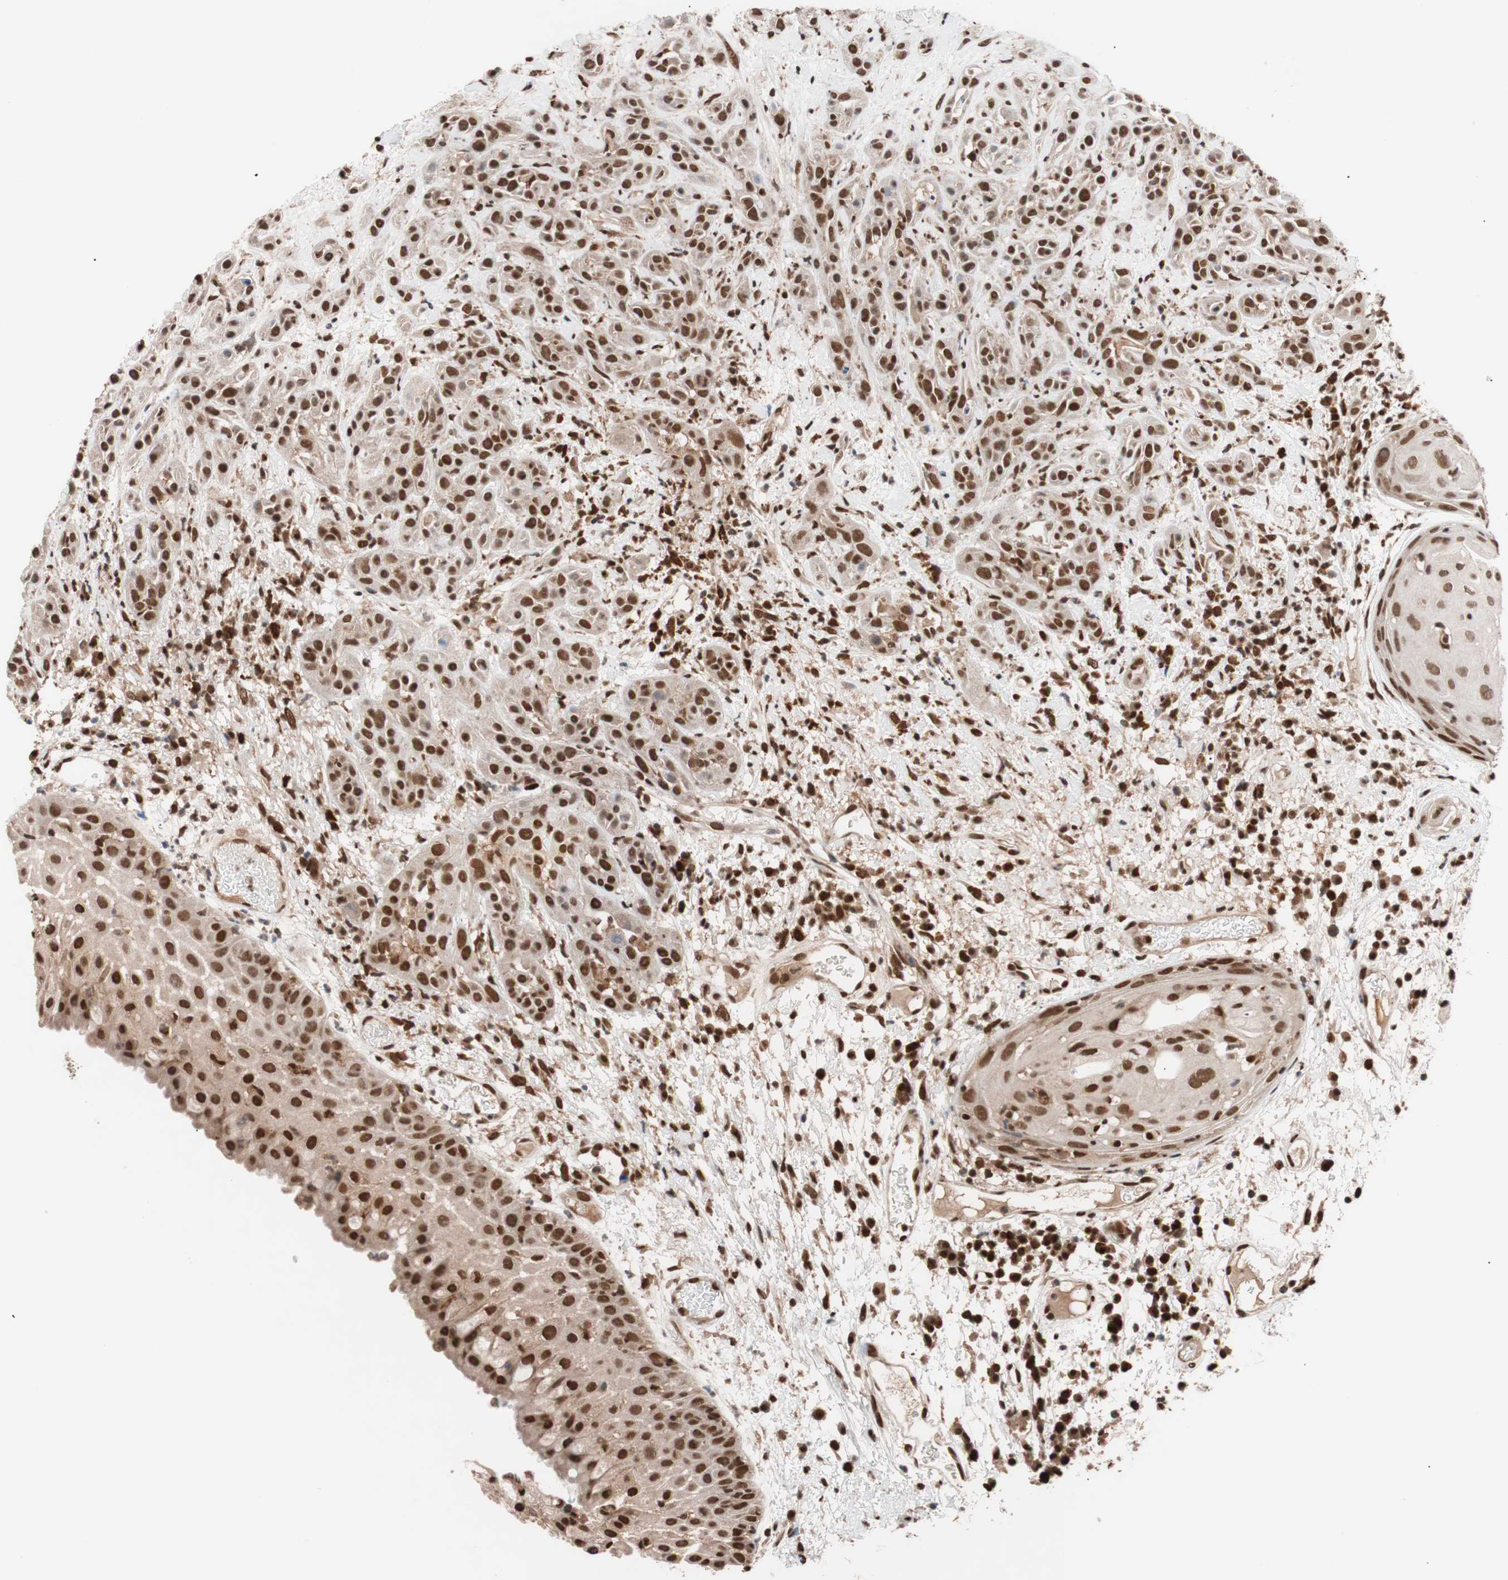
{"staining": {"intensity": "strong", "quantity": ">75%", "location": "nuclear"}, "tissue": "head and neck cancer", "cell_type": "Tumor cells", "image_type": "cancer", "snomed": [{"axis": "morphology", "description": "Squamous cell carcinoma, NOS"}, {"axis": "topography", "description": "Head-Neck"}], "caption": "Head and neck squamous cell carcinoma stained for a protein reveals strong nuclear positivity in tumor cells.", "gene": "CHAMP1", "patient": {"sex": "male", "age": 62}}